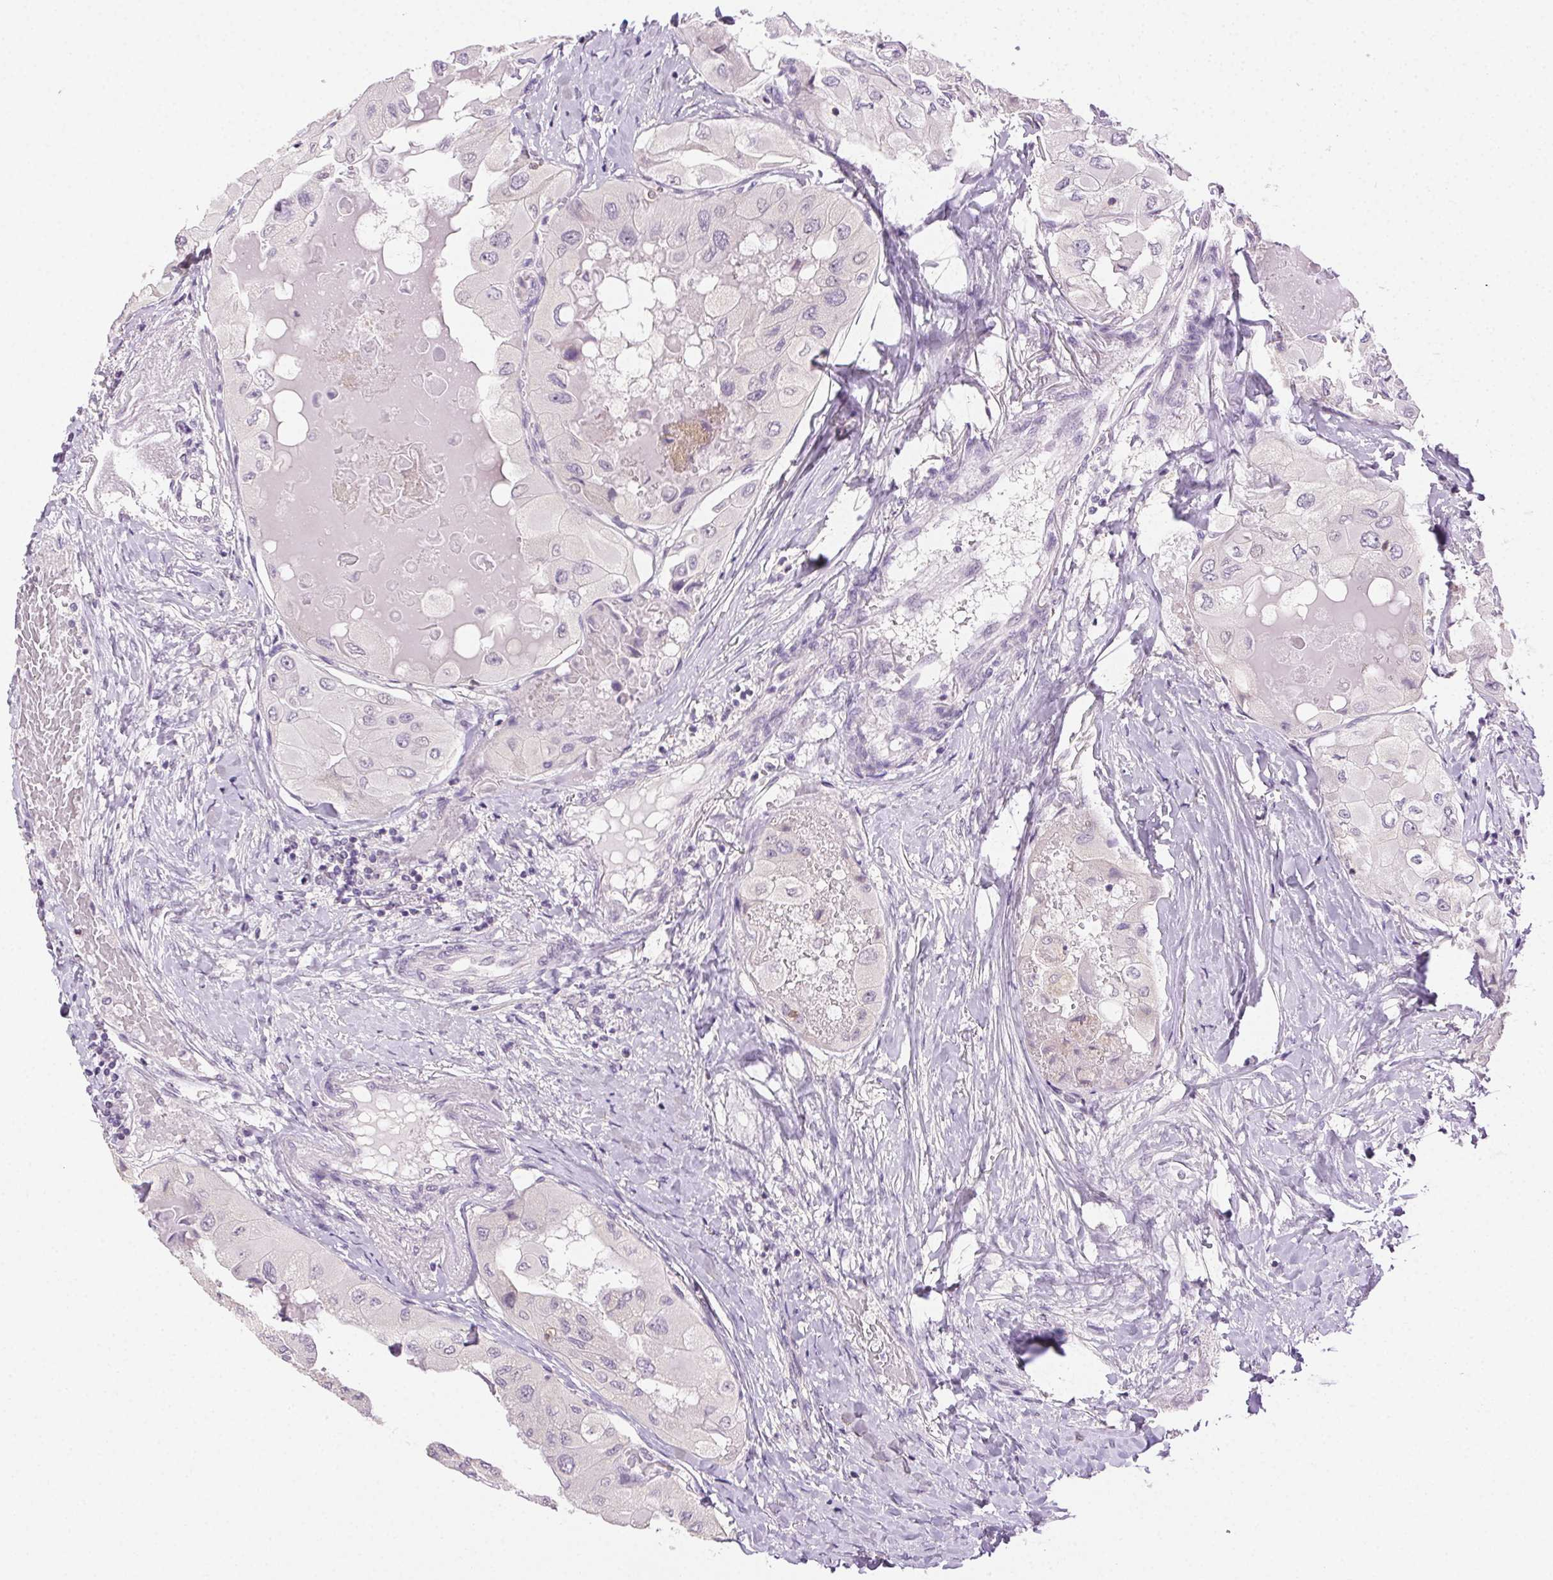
{"staining": {"intensity": "negative", "quantity": "none", "location": "none"}, "tissue": "thyroid cancer", "cell_type": "Tumor cells", "image_type": "cancer", "snomed": [{"axis": "morphology", "description": "Normal tissue, NOS"}, {"axis": "morphology", "description": "Papillary adenocarcinoma, NOS"}, {"axis": "topography", "description": "Thyroid gland"}], "caption": "DAB (3,3'-diaminobenzidine) immunohistochemical staining of human papillary adenocarcinoma (thyroid) shows no significant staining in tumor cells. The staining was performed using DAB (3,3'-diaminobenzidine) to visualize the protein expression in brown, while the nuclei were stained in blue with hematoxylin (Magnification: 20x).", "gene": "AKAP5", "patient": {"sex": "female", "age": 59}}